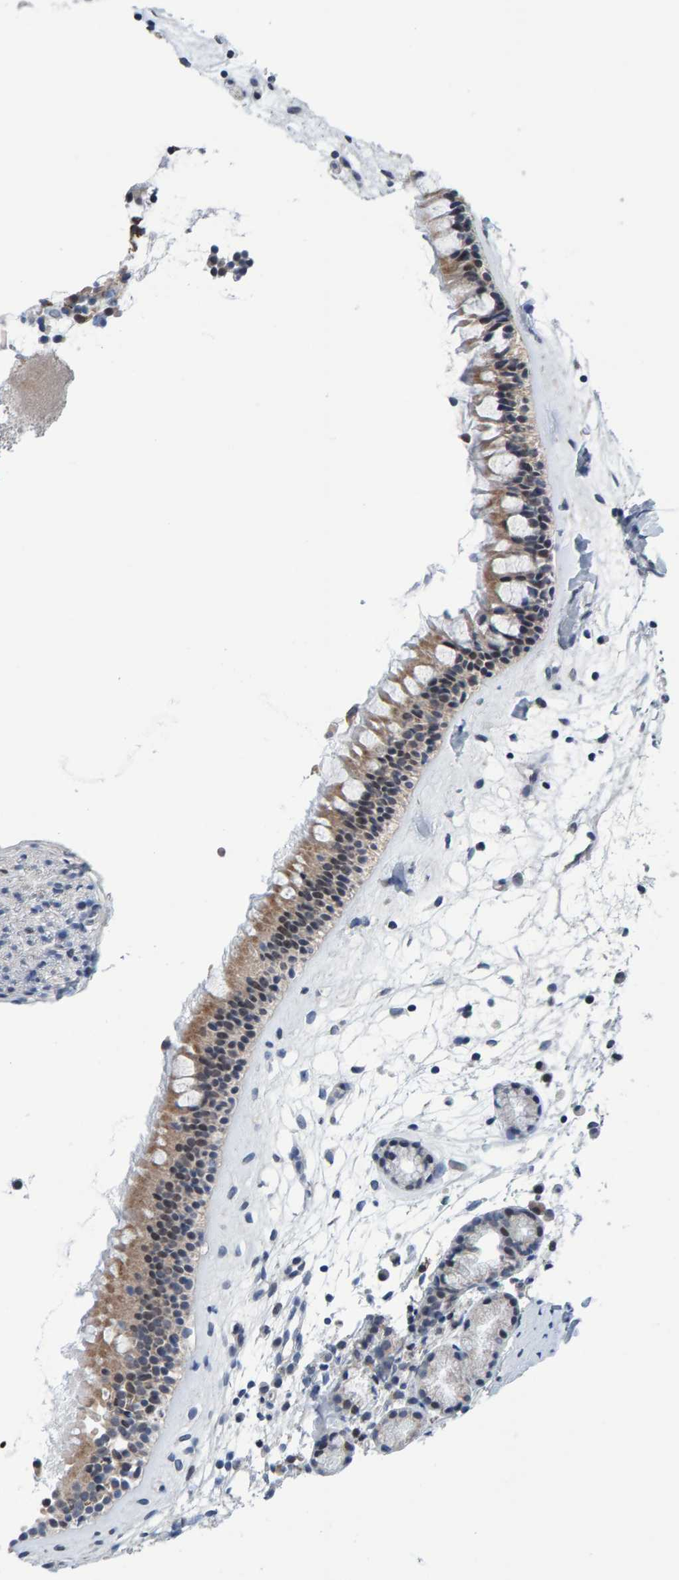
{"staining": {"intensity": "moderate", "quantity": "25%-75%", "location": "cytoplasmic/membranous"}, "tissue": "nasopharynx", "cell_type": "Respiratory epithelial cells", "image_type": "normal", "snomed": [{"axis": "morphology", "description": "Normal tissue, NOS"}, {"axis": "topography", "description": "Nasopharynx"}], "caption": "A brown stain shows moderate cytoplasmic/membranous positivity of a protein in respiratory epithelial cells of benign nasopharynx. The staining is performed using DAB brown chromogen to label protein expression. The nuclei are counter-stained blue using hematoxylin.", "gene": "USP43", "patient": {"sex": "female", "age": 42}}